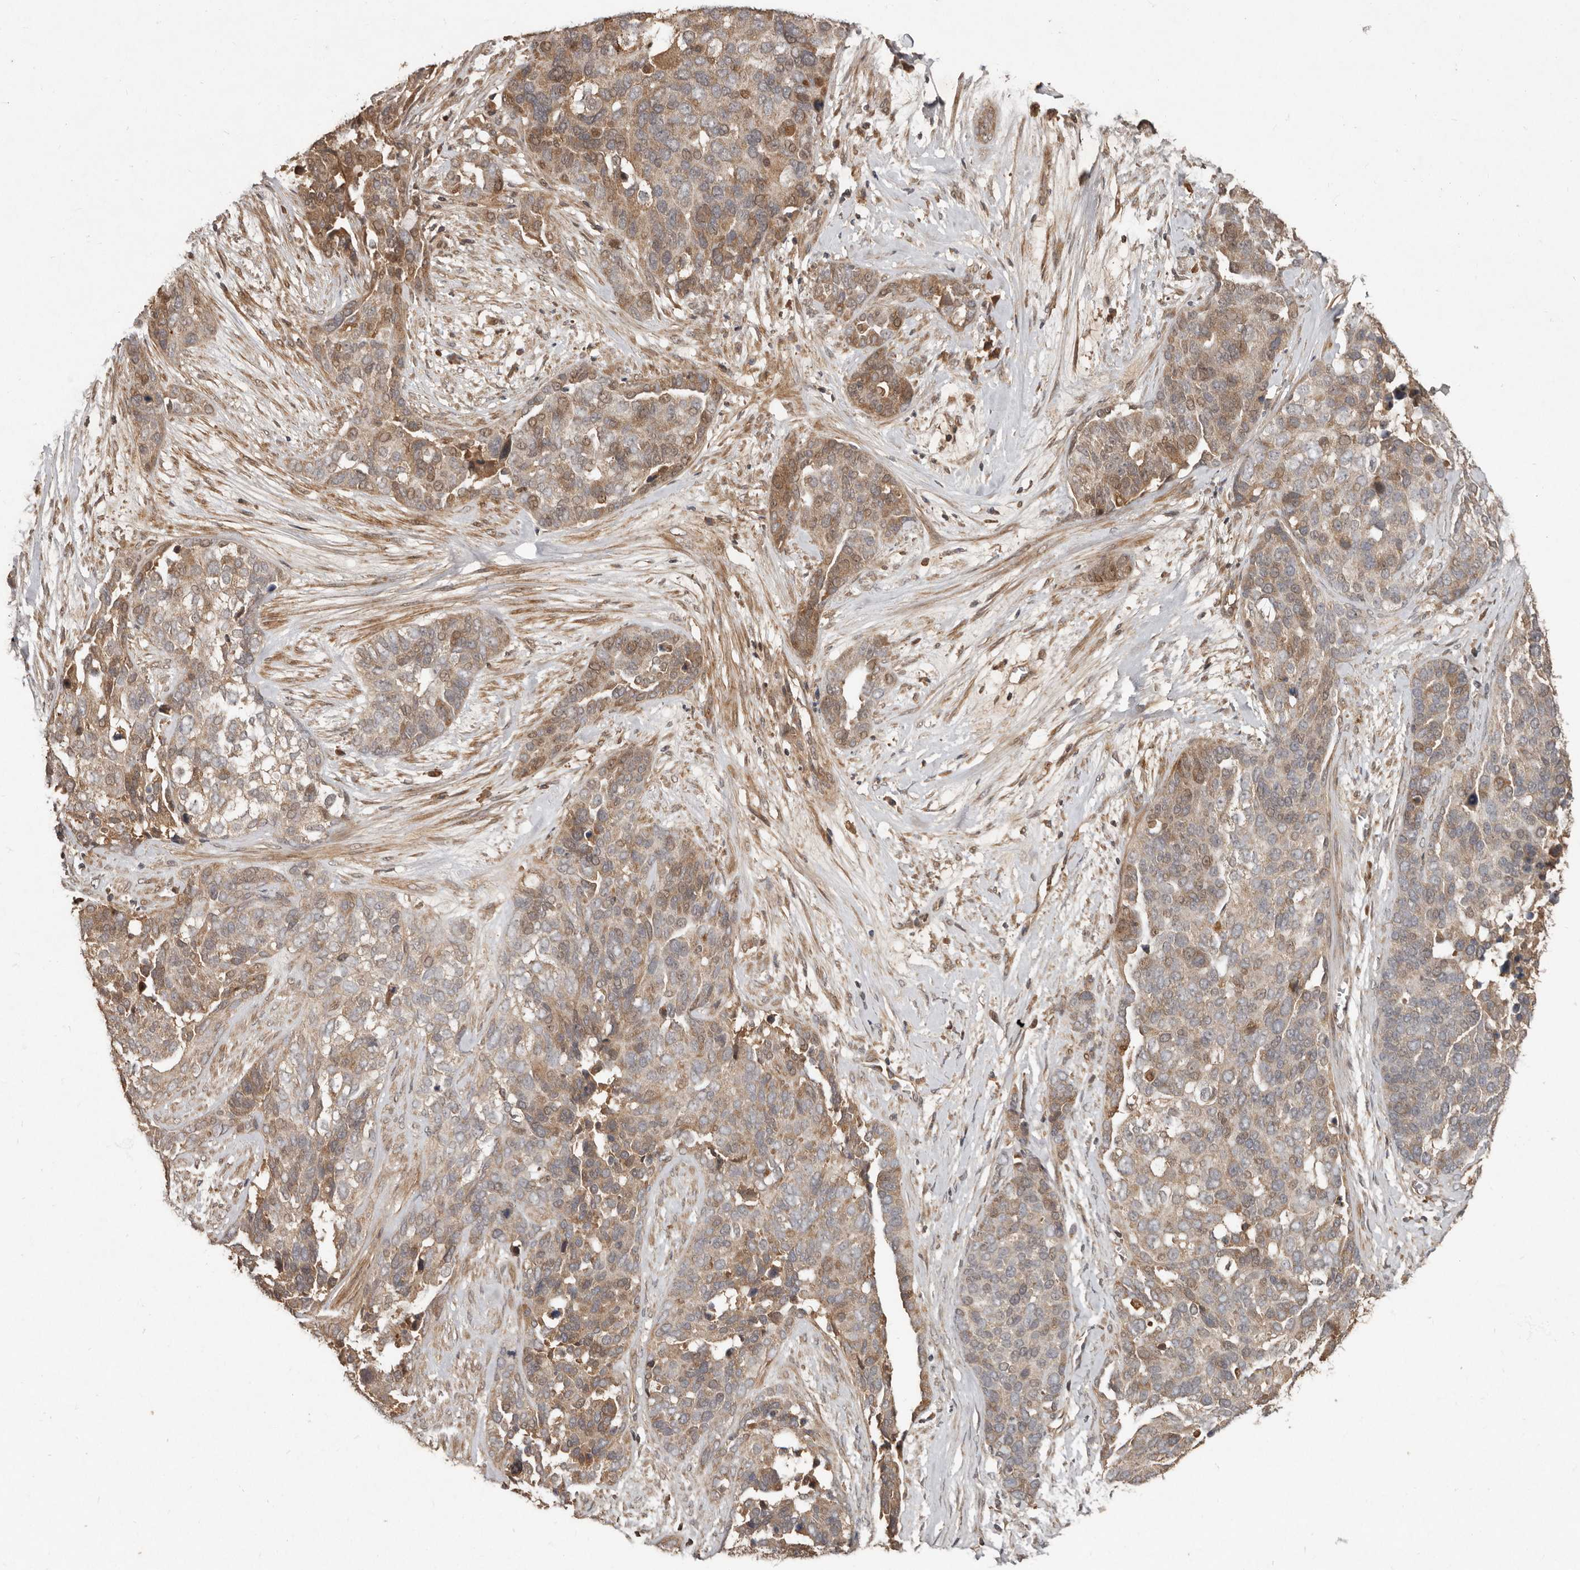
{"staining": {"intensity": "moderate", "quantity": "25%-75%", "location": "cytoplasmic/membranous,nuclear"}, "tissue": "ovarian cancer", "cell_type": "Tumor cells", "image_type": "cancer", "snomed": [{"axis": "morphology", "description": "Cystadenocarcinoma, serous, NOS"}, {"axis": "topography", "description": "Ovary"}], "caption": "Immunohistochemistry micrograph of serous cystadenocarcinoma (ovarian) stained for a protein (brown), which shows medium levels of moderate cytoplasmic/membranous and nuclear expression in approximately 25%-75% of tumor cells.", "gene": "KIF26B", "patient": {"sex": "female", "age": 44}}